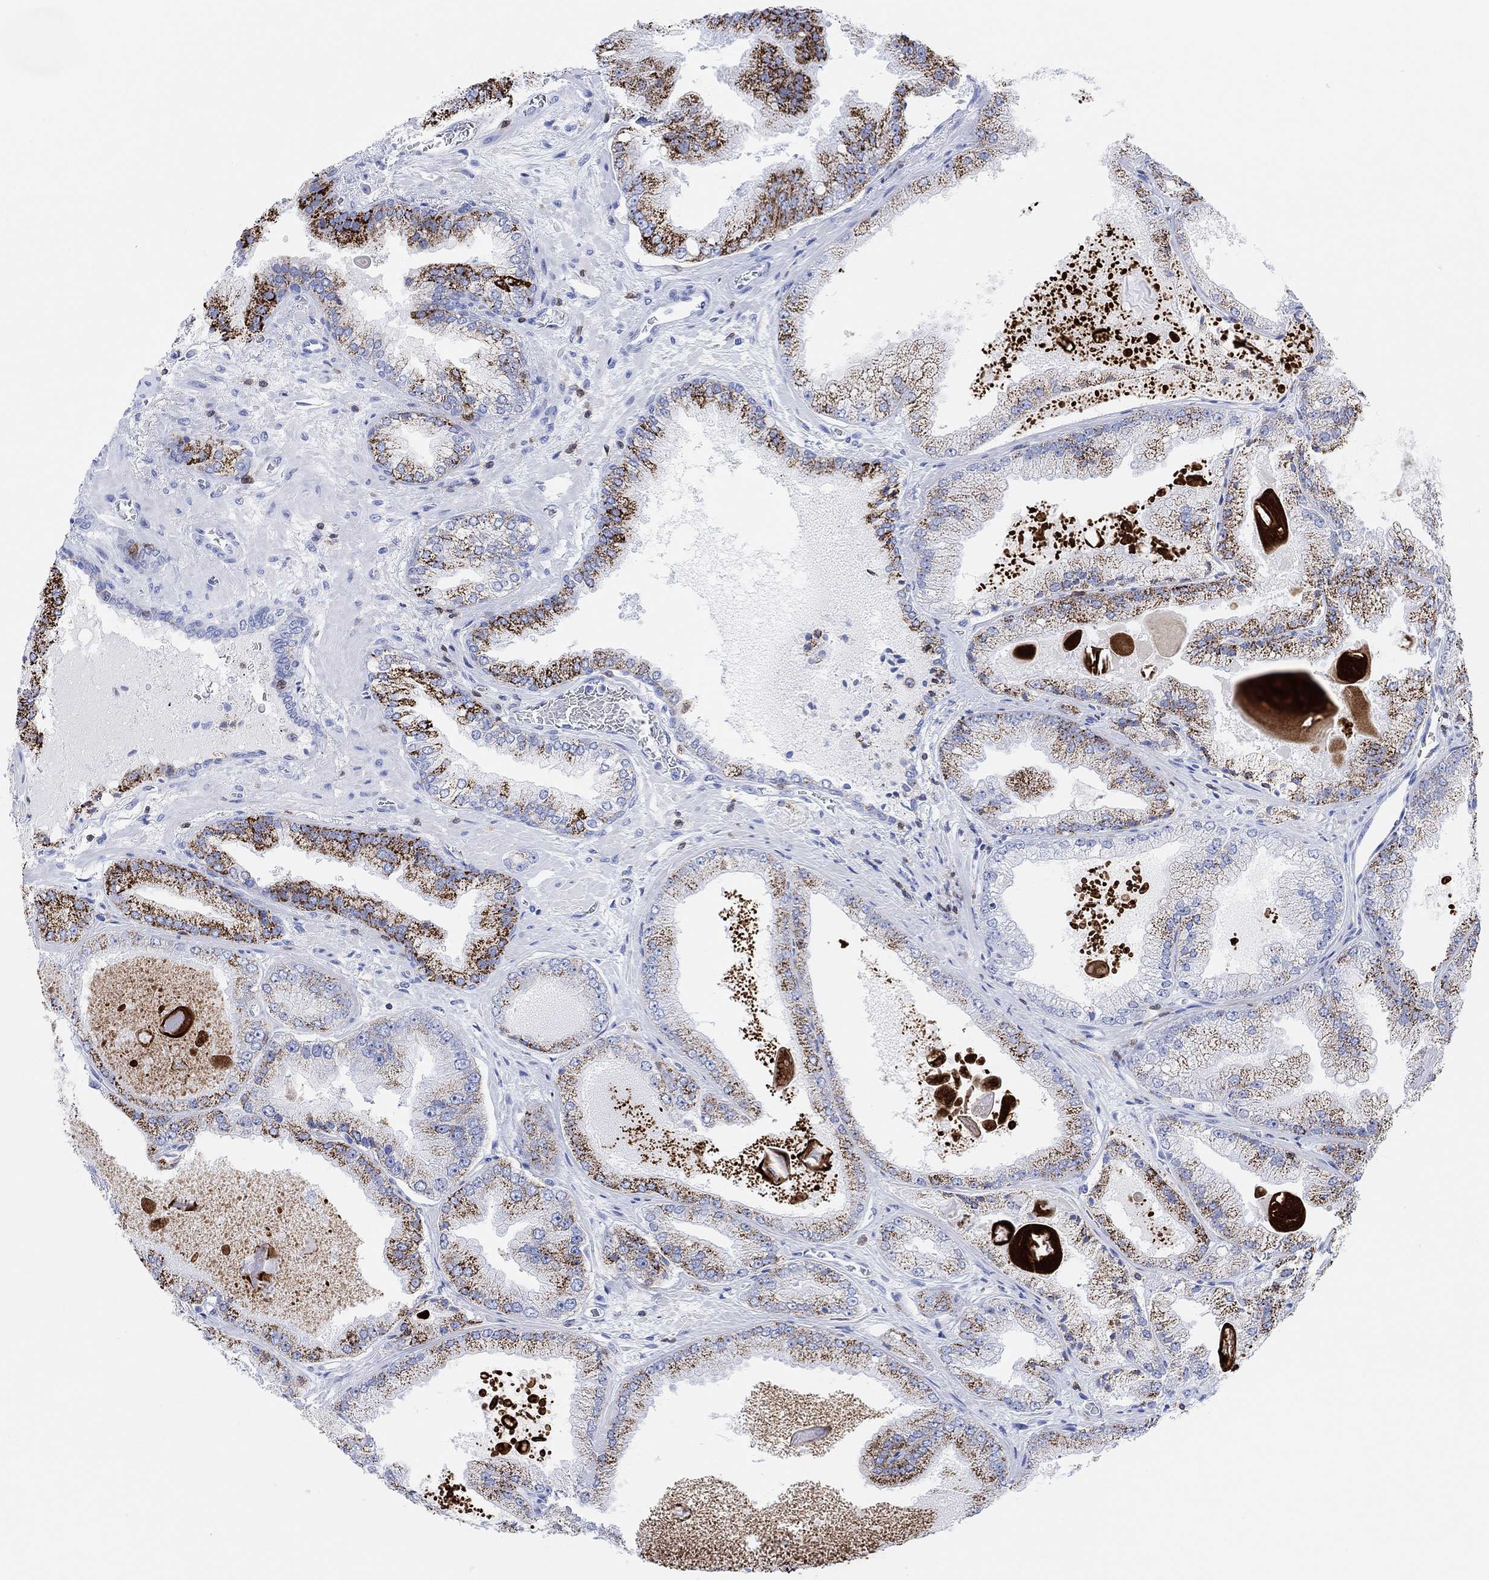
{"staining": {"intensity": "strong", "quantity": ">75%", "location": "cytoplasmic/membranous"}, "tissue": "prostate cancer", "cell_type": "Tumor cells", "image_type": "cancer", "snomed": [{"axis": "morphology", "description": "Adenocarcinoma, Low grade"}, {"axis": "topography", "description": "Prostate"}], "caption": "About >75% of tumor cells in human prostate cancer (adenocarcinoma (low-grade)) reveal strong cytoplasmic/membranous protein staining as visualized by brown immunohistochemical staining.", "gene": "GPR65", "patient": {"sex": "male", "age": 72}}